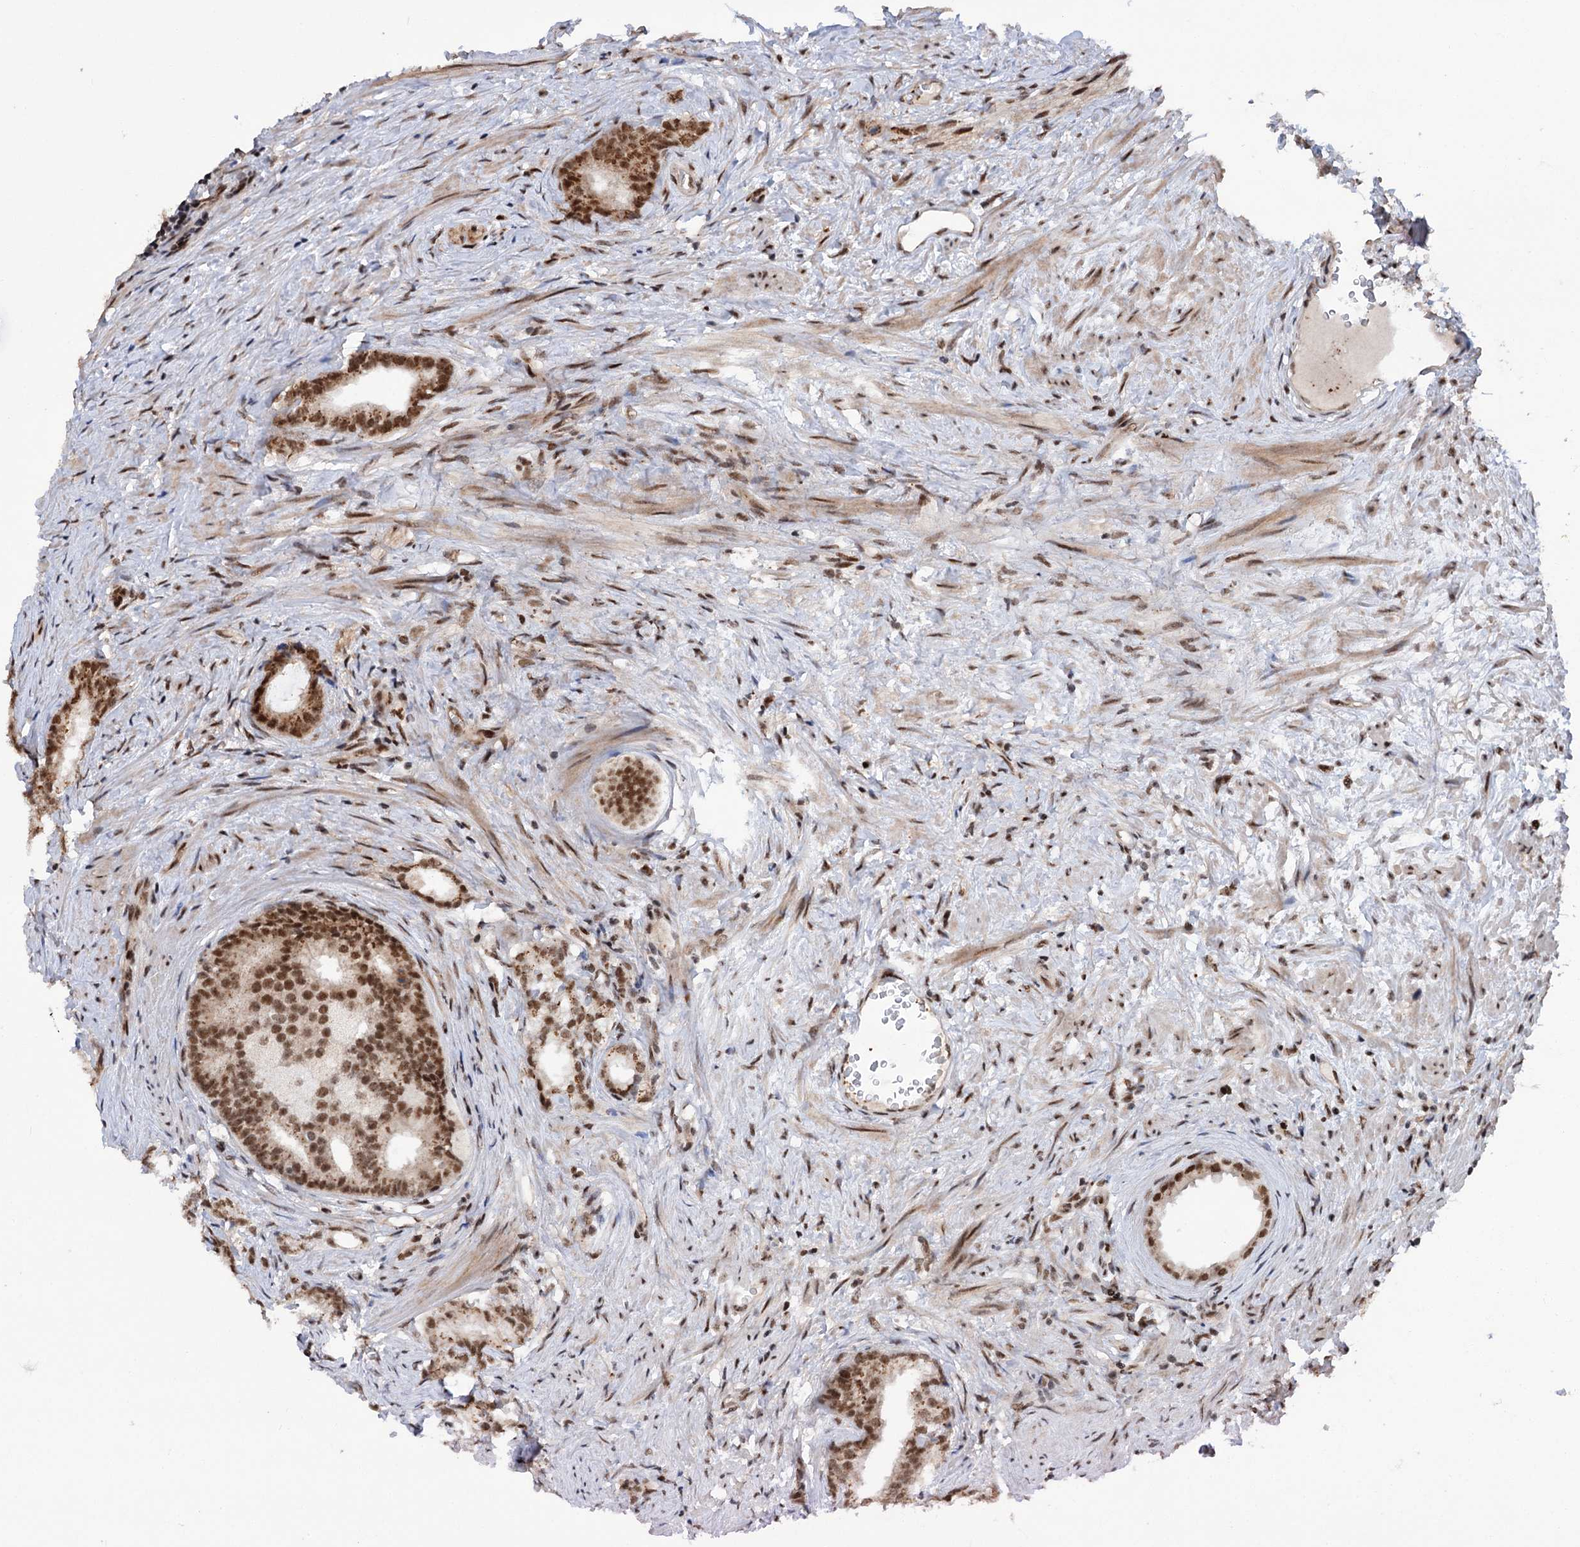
{"staining": {"intensity": "moderate", "quantity": "25%-75%", "location": "nuclear"}, "tissue": "prostate cancer", "cell_type": "Tumor cells", "image_type": "cancer", "snomed": [{"axis": "morphology", "description": "Adenocarcinoma, Low grade"}, {"axis": "topography", "description": "Prostate"}], "caption": "This is an image of IHC staining of prostate cancer (low-grade adenocarcinoma), which shows moderate positivity in the nuclear of tumor cells.", "gene": "MAML1", "patient": {"sex": "male", "age": 71}}